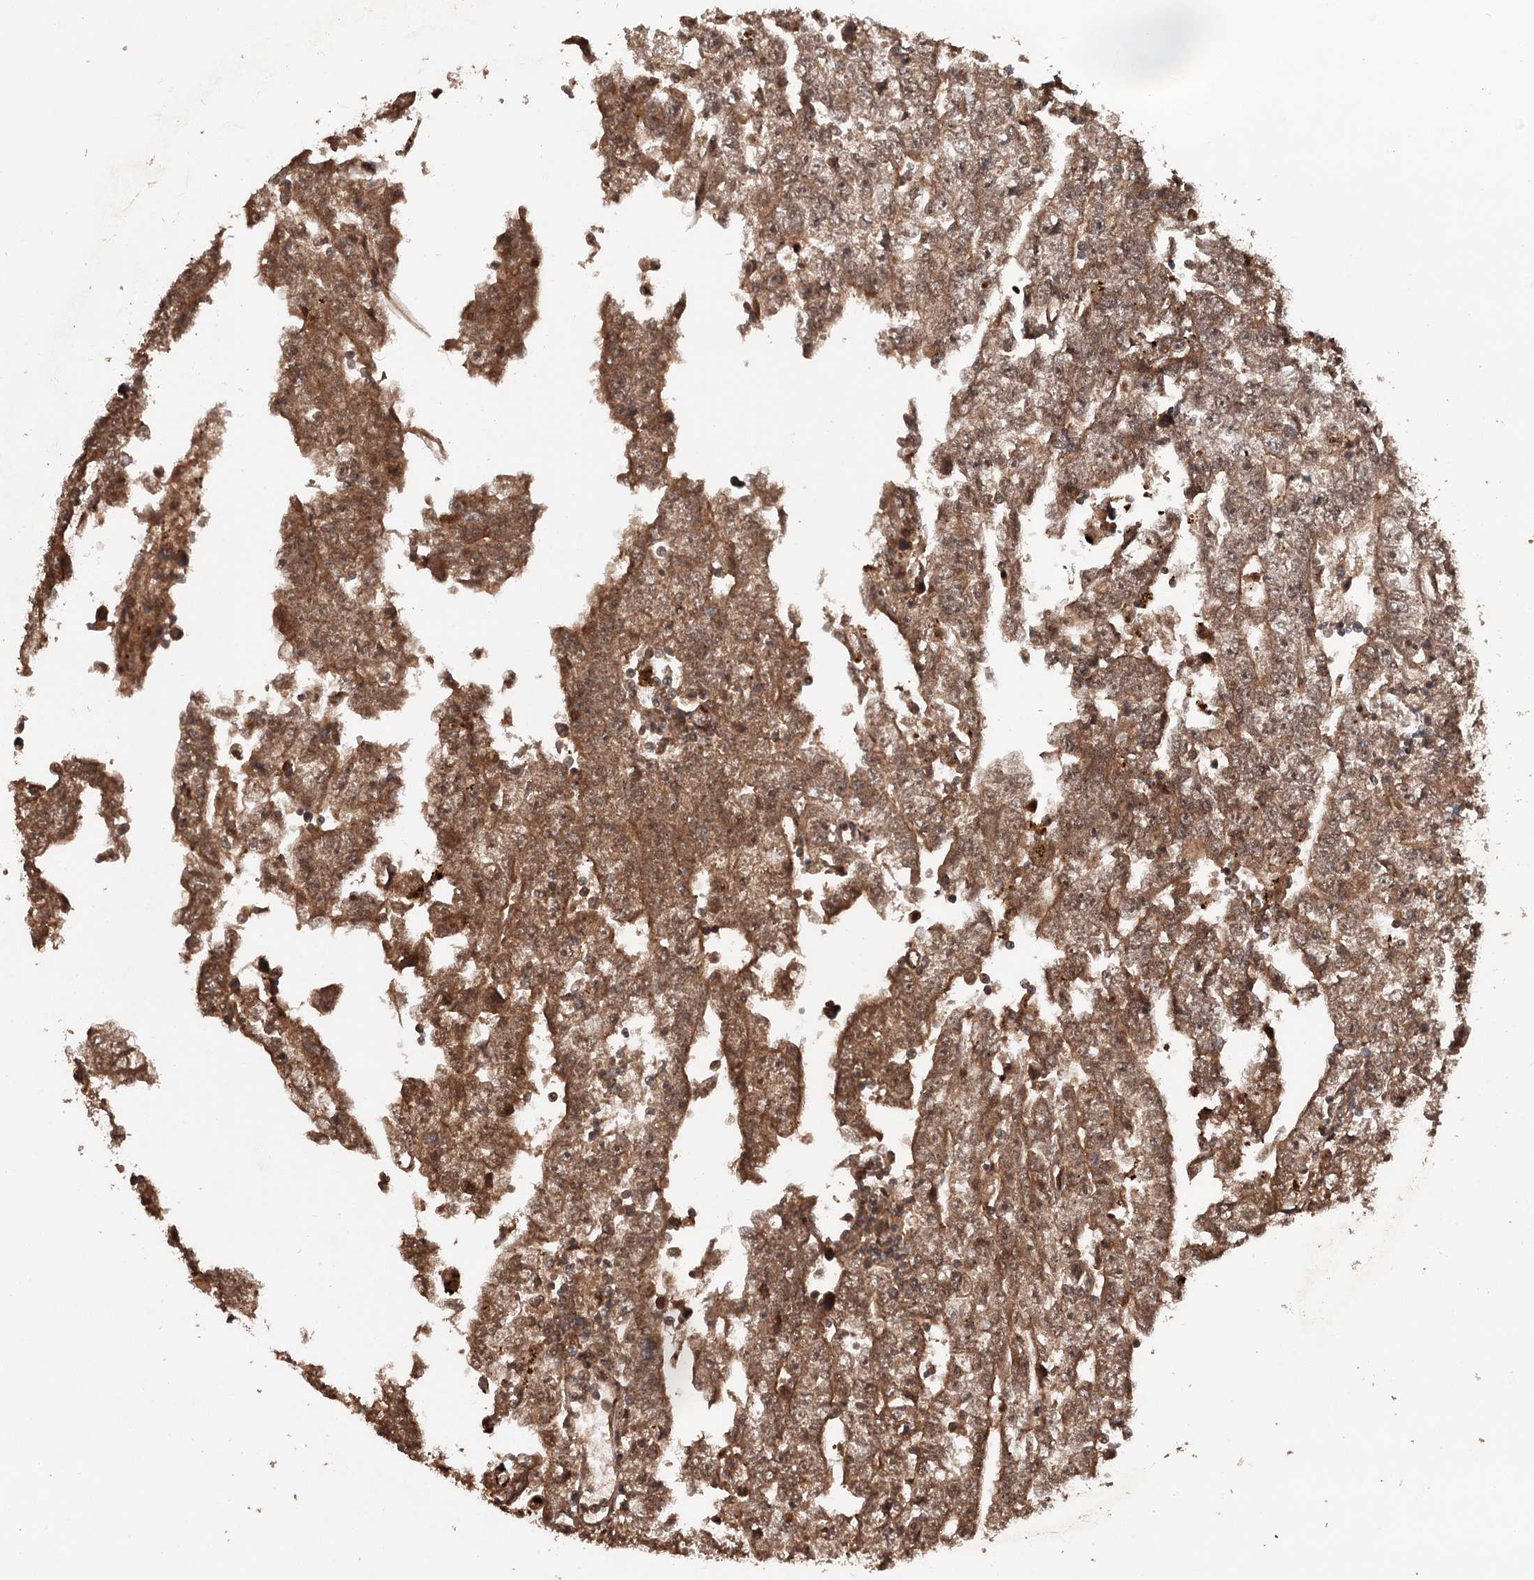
{"staining": {"intensity": "moderate", "quantity": ">75%", "location": "cytoplasmic/membranous,nuclear"}, "tissue": "testis cancer", "cell_type": "Tumor cells", "image_type": "cancer", "snomed": [{"axis": "morphology", "description": "Carcinoma, Embryonal, NOS"}, {"axis": "topography", "description": "Testis"}], "caption": "Immunohistochemical staining of human embryonal carcinoma (testis) displays moderate cytoplasmic/membranous and nuclear protein staining in about >75% of tumor cells.", "gene": "N6AMT1", "patient": {"sex": "male", "age": 25}}